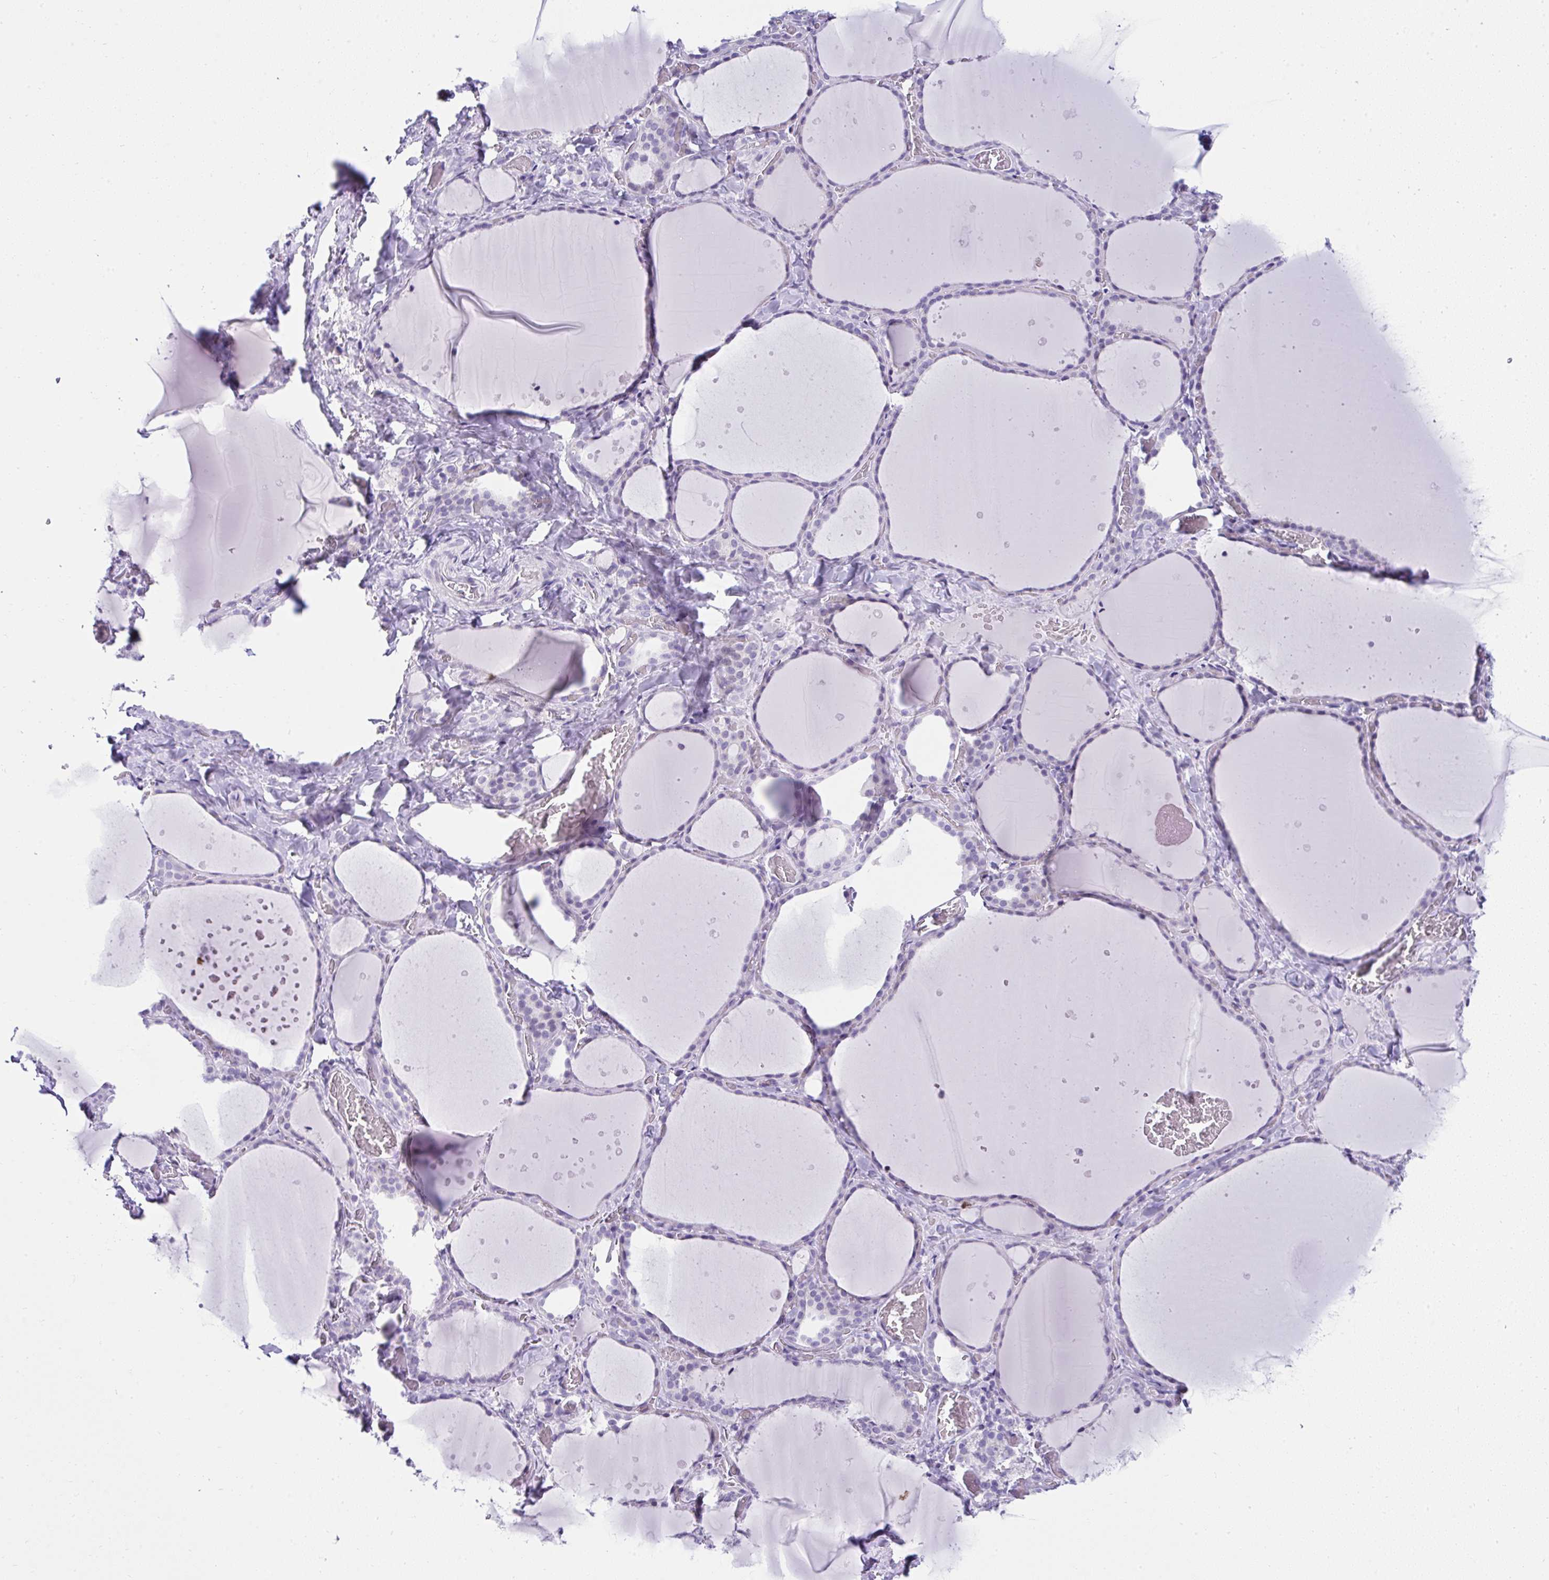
{"staining": {"intensity": "negative", "quantity": "none", "location": "none"}, "tissue": "thyroid gland", "cell_type": "Glandular cells", "image_type": "normal", "snomed": [{"axis": "morphology", "description": "Normal tissue, NOS"}, {"axis": "topography", "description": "Thyroid gland"}], "caption": "This is a histopathology image of immunohistochemistry (IHC) staining of benign thyroid gland, which shows no staining in glandular cells. The staining was performed using DAB to visualize the protein expression in brown, while the nuclei were stained in blue with hematoxylin (Magnification: 20x).", "gene": "RNF183", "patient": {"sex": "female", "age": 36}}